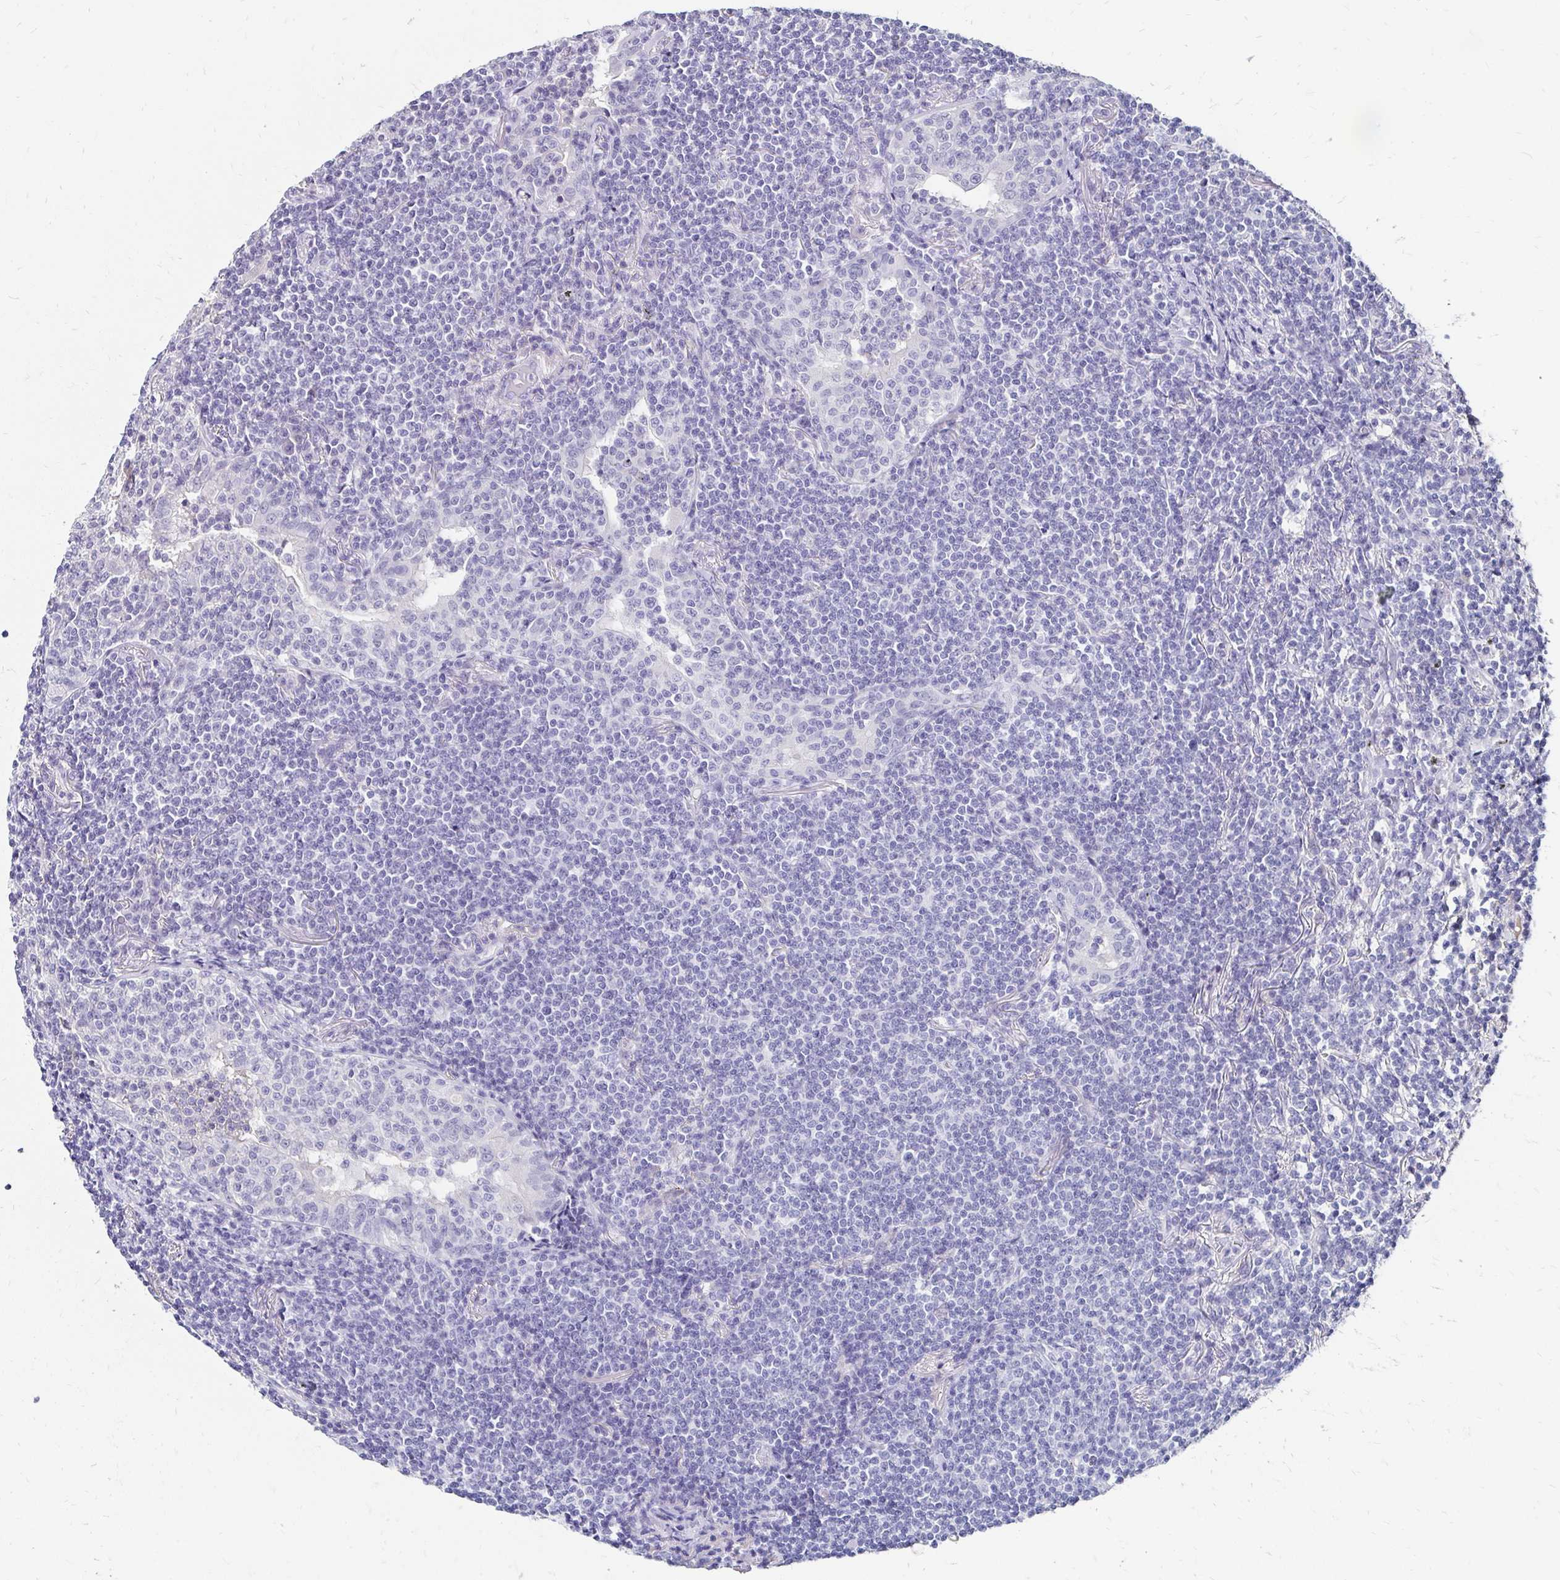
{"staining": {"intensity": "negative", "quantity": "none", "location": "none"}, "tissue": "lymphoma", "cell_type": "Tumor cells", "image_type": "cancer", "snomed": [{"axis": "morphology", "description": "Malignant lymphoma, non-Hodgkin's type, Low grade"}, {"axis": "topography", "description": "Lung"}], "caption": "Image shows no significant protein staining in tumor cells of malignant lymphoma, non-Hodgkin's type (low-grade).", "gene": "SCG3", "patient": {"sex": "female", "age": 71}}